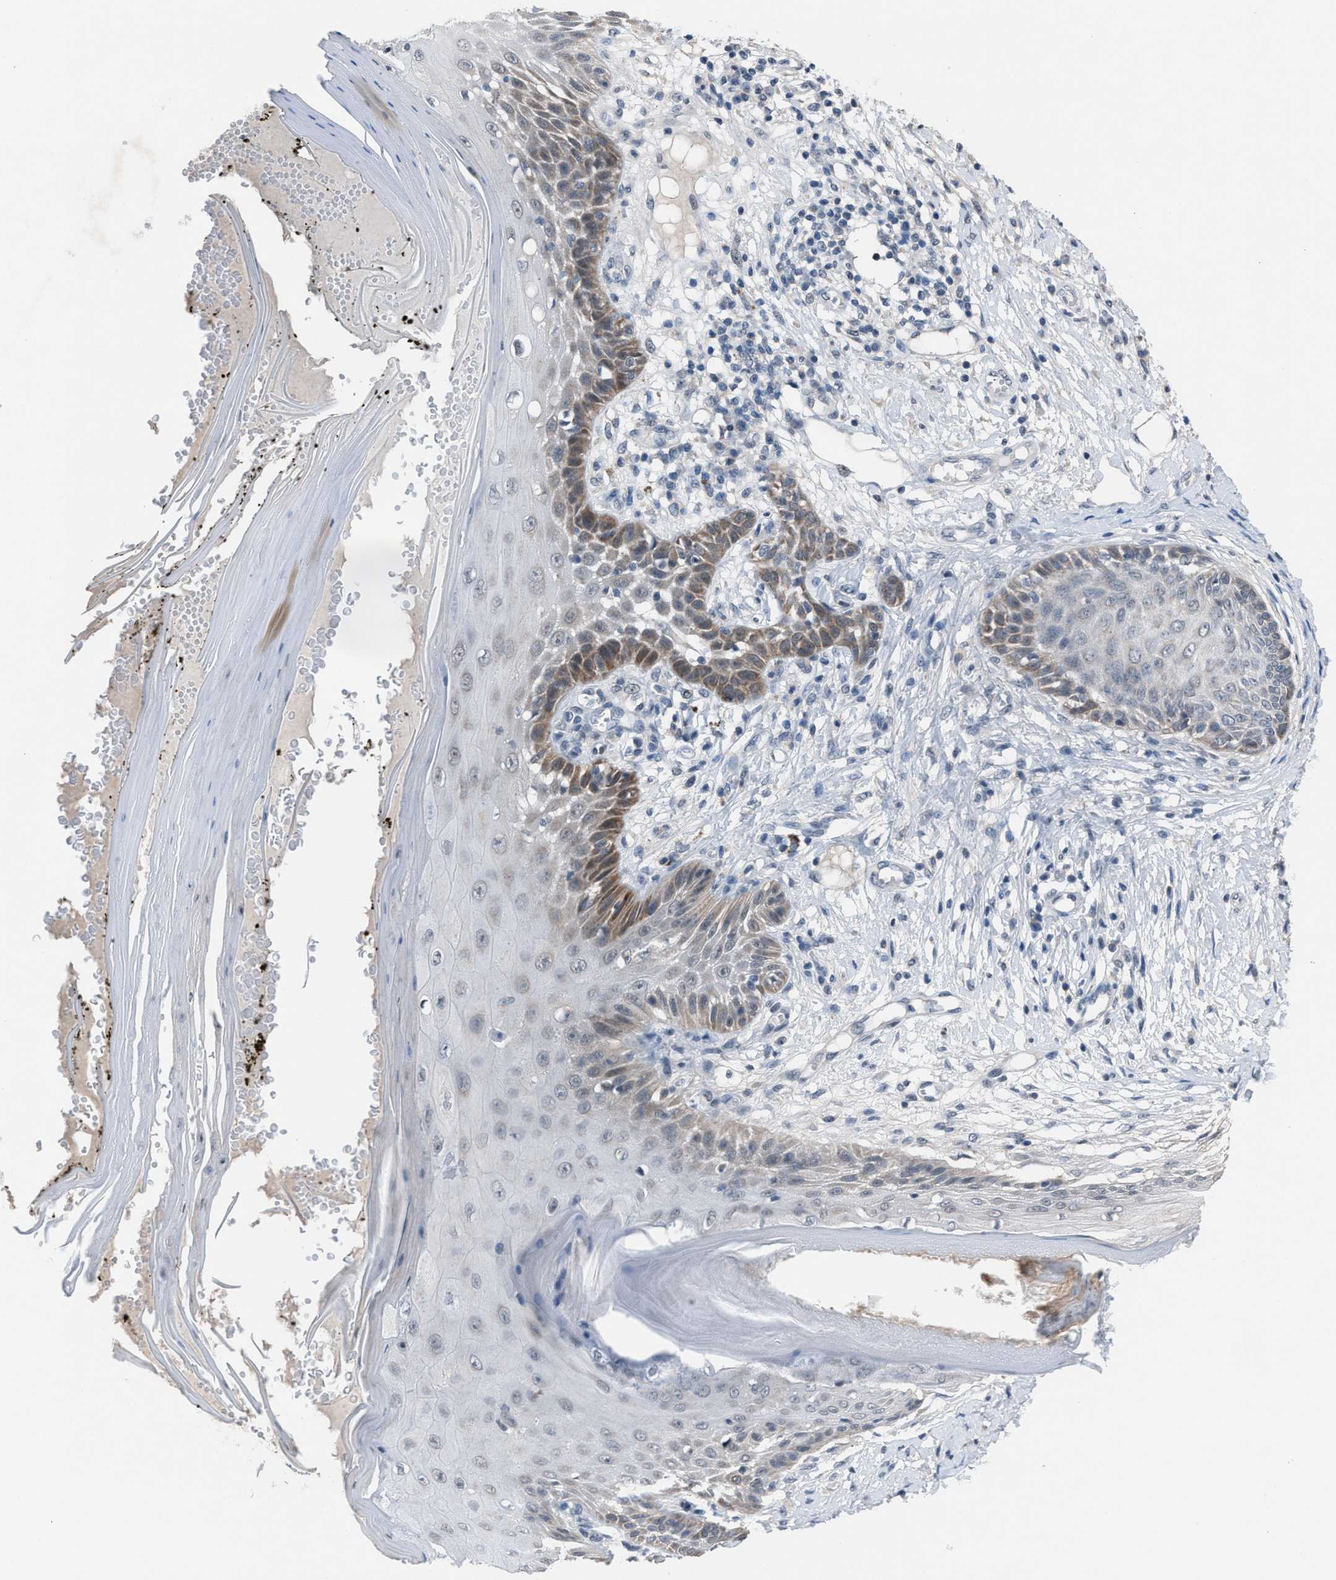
{"staining": {"intensity": "negative", "quantity": "none", "location": "none"}, "tissue": "skin", "cell_type": "Fibroblasts", "image_type": "normal", "snomed": [{"axis": "morphology", "description": "Normal tissue, NOS"}, {"axis": "topography", "description": "Skin"}, {"axis": "topography", "description": "Peripheral nerve tissue"}], "caption": "This is a image of immunohistochemistry staining of unremarkable skin, which shows no staining in fibroblasts. (Stains: DAB immunohistochemistry (IHC) with hematoxylin counter stain, Microscopy: brightfield microscopy at high magnification).", "gene": "ANAPC11", "patient": {"sex": "male", "age": 24}}